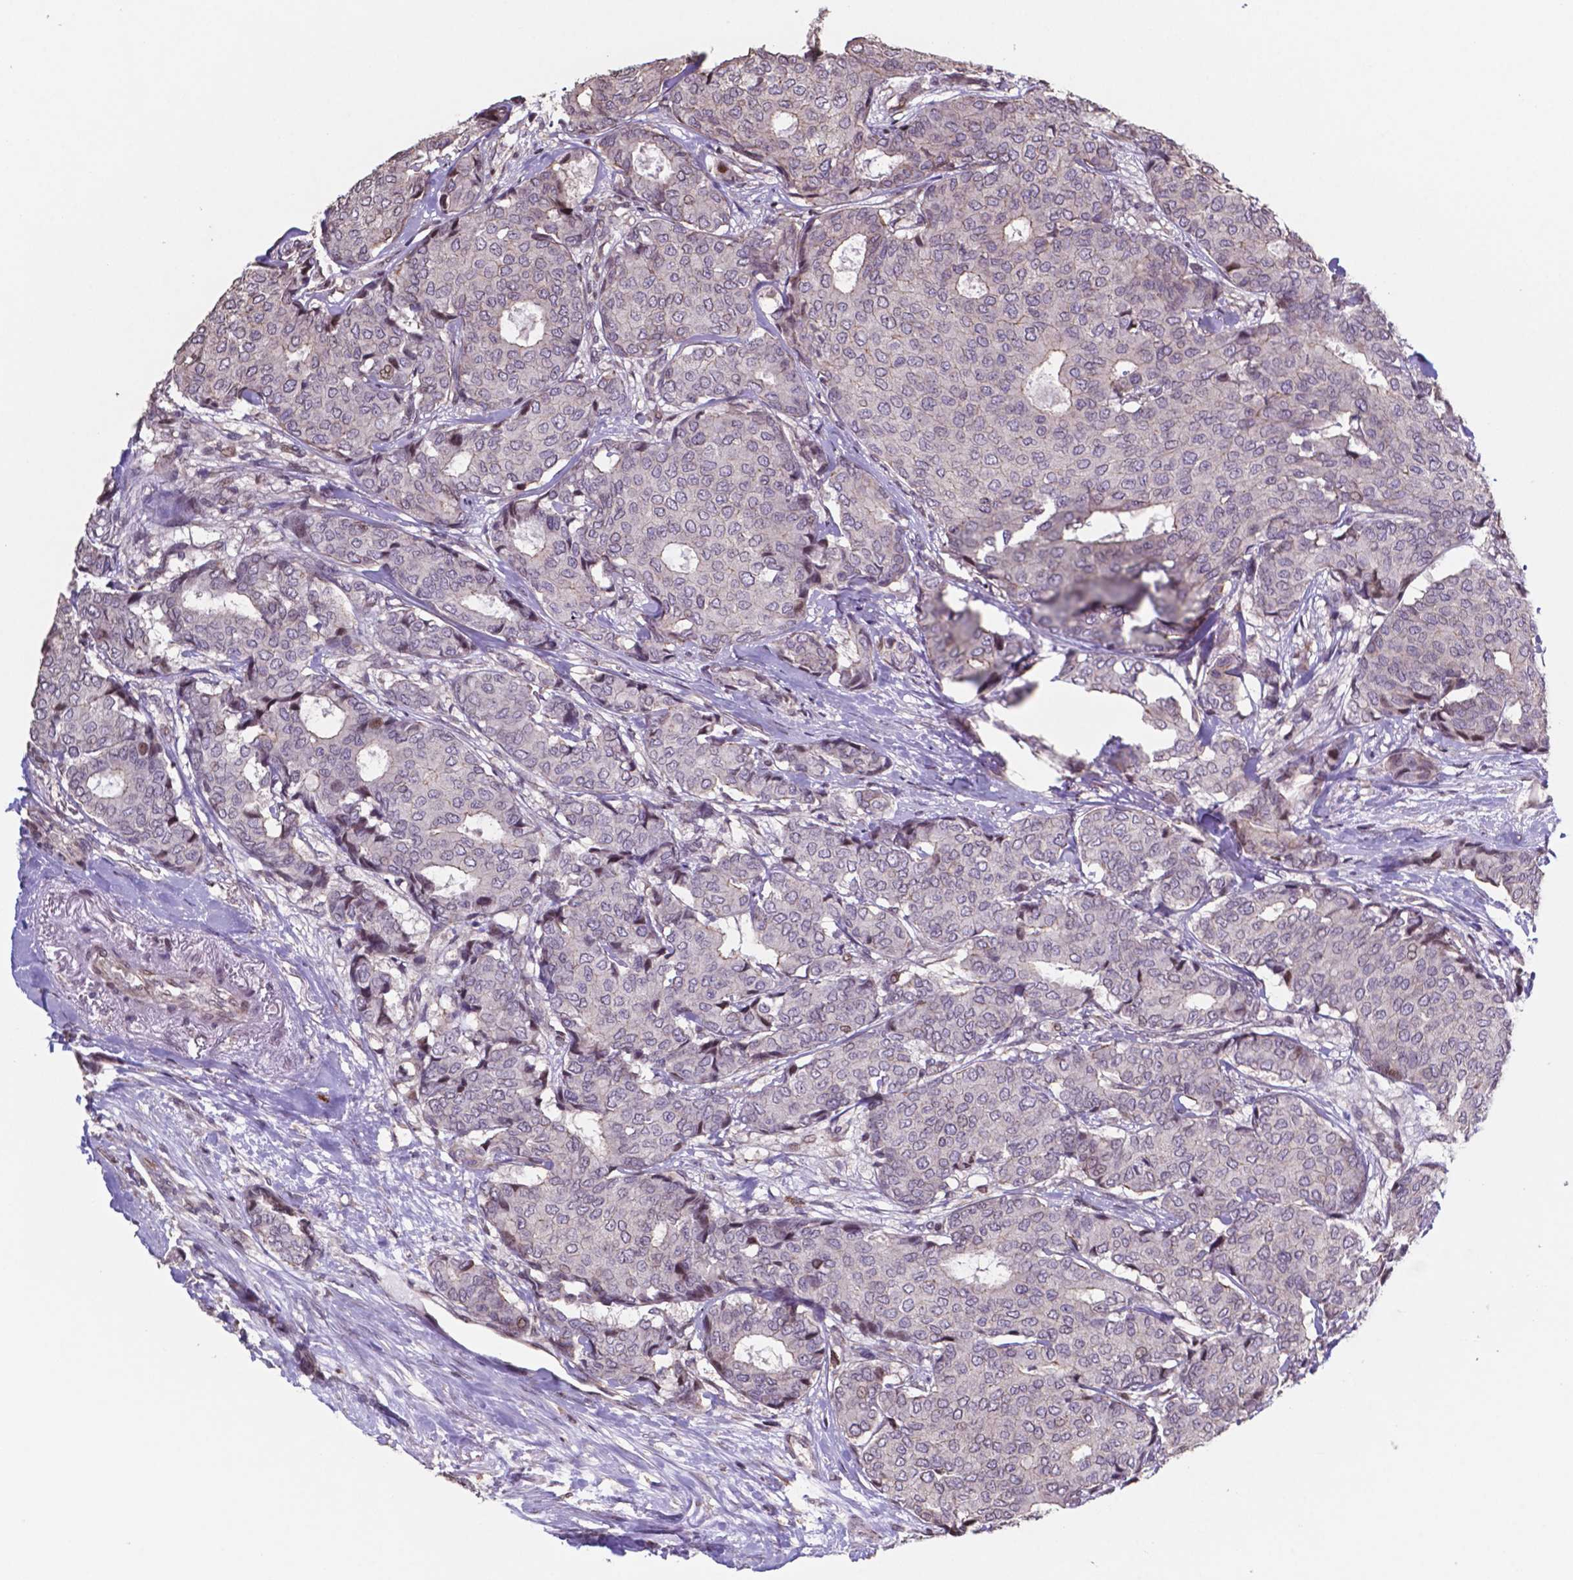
{"staining": {"intensity": "weak", "quantity": "<25%", "location": "cytoplasmic/membranous"}, "tissue": "breast cancer", "cell_type": "Tumor cells", "image_type": "cancer", "snomed": [{"axis": "morphology", "description": "Duct carcinoma"}, {"axis": "topography", "description": "Breast"}], "caption": "DAB immunohistochemical staining of breast cancer (intraductal carcinoma) reveals no significant staining in tumor cells.", "gene": "MLC1", "patient": {"sex": "female", "age": 75}}